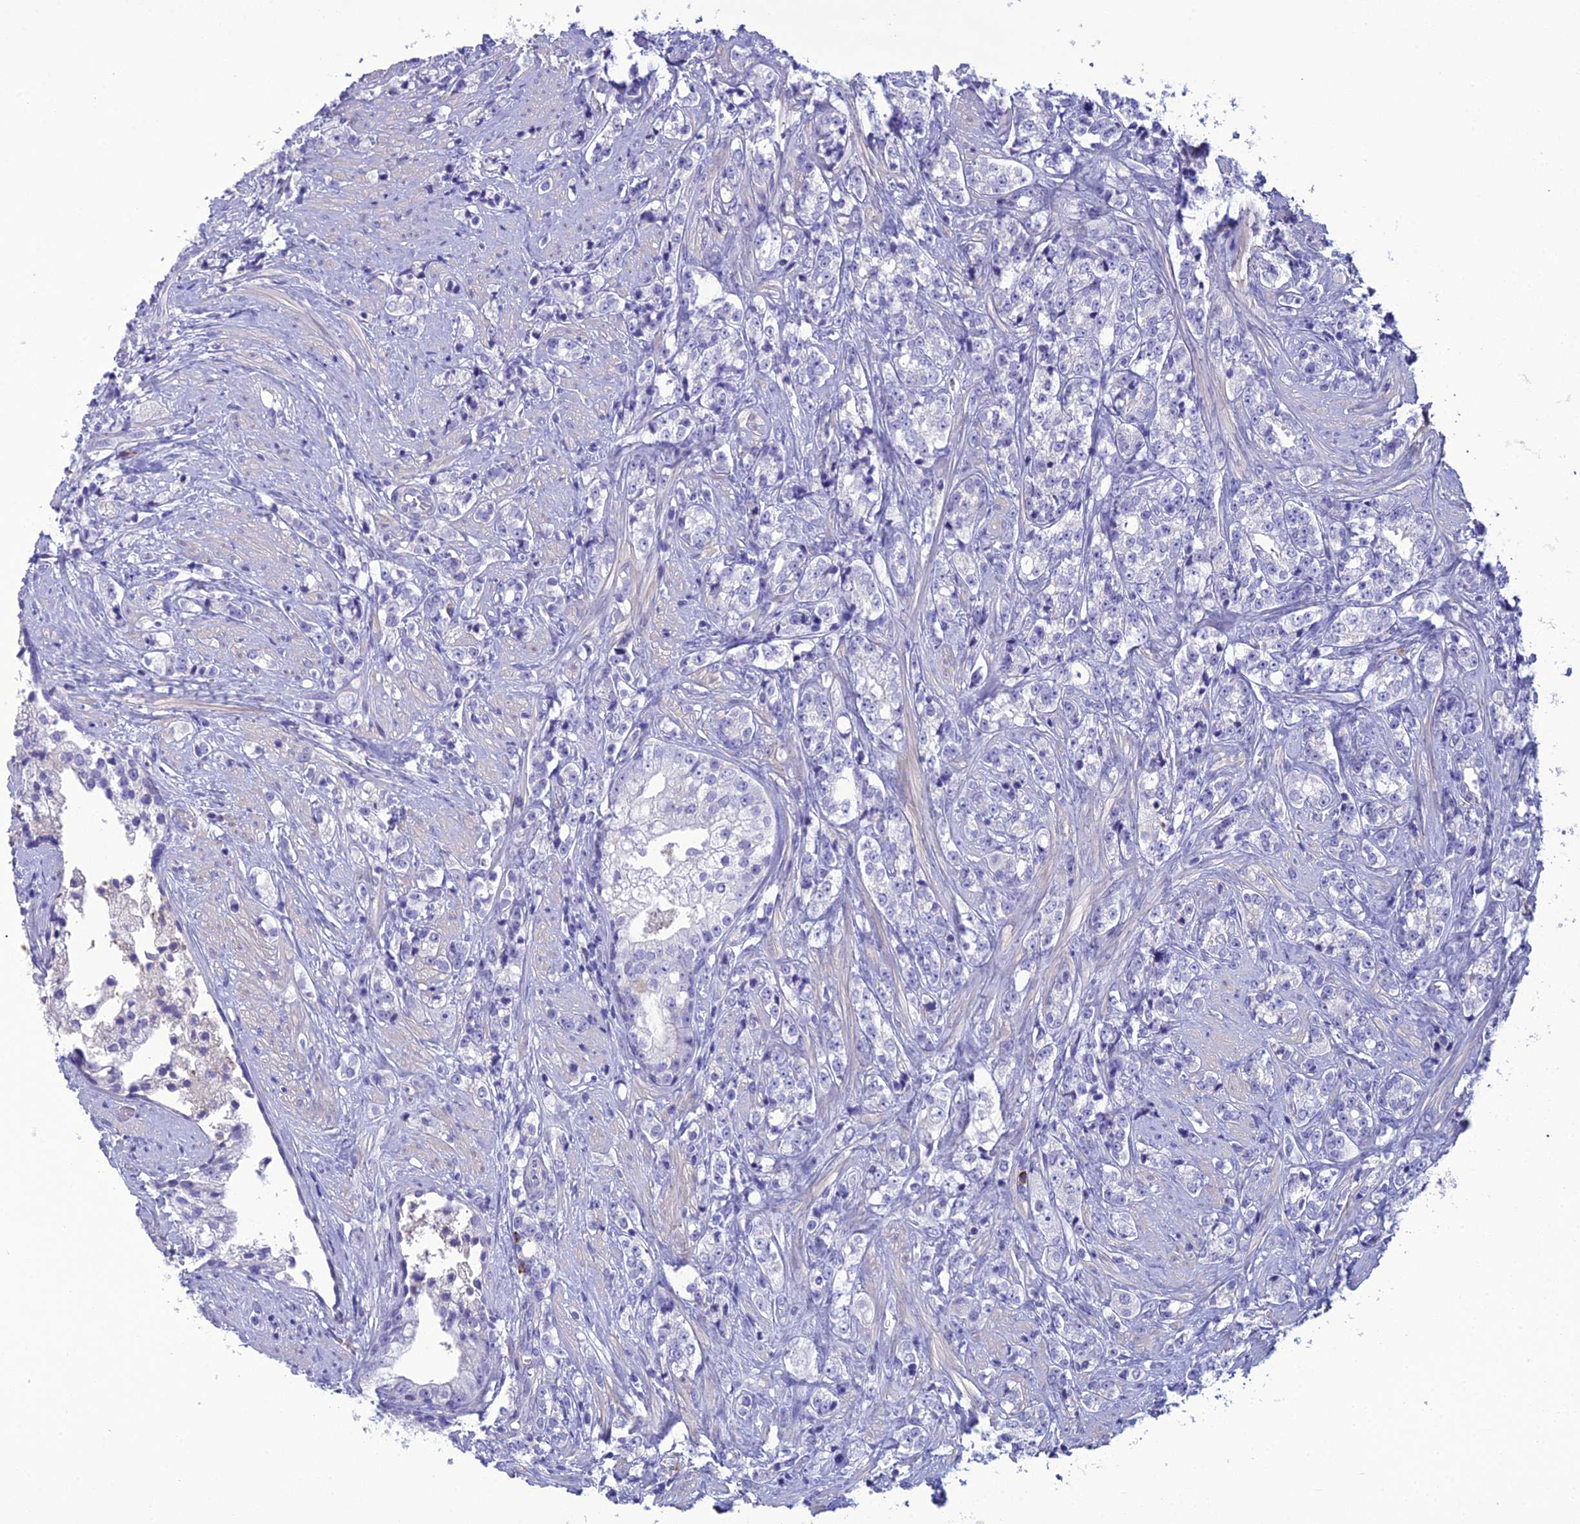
{"staining": {"intensity": "negative", "quantity": "none", "location": "none"}, "tissue": "prostate cancer", "cell_type": "Tumor cells", "image_type": "cancer", "snomed": [{"axis": "morphology", "description": "Adenocarcinoma, High grade"}, {"axis": "topography", "description": "Prostate"}], "caption": "Immunohistochemistry histopathology image of adenocarcinoma (high-grade) (prostate) stained for a protein (brown), which demonstrates no positivity in tumor cells.", "gene": "CRB2", "patient": {"sex": "male", "age": 69}}